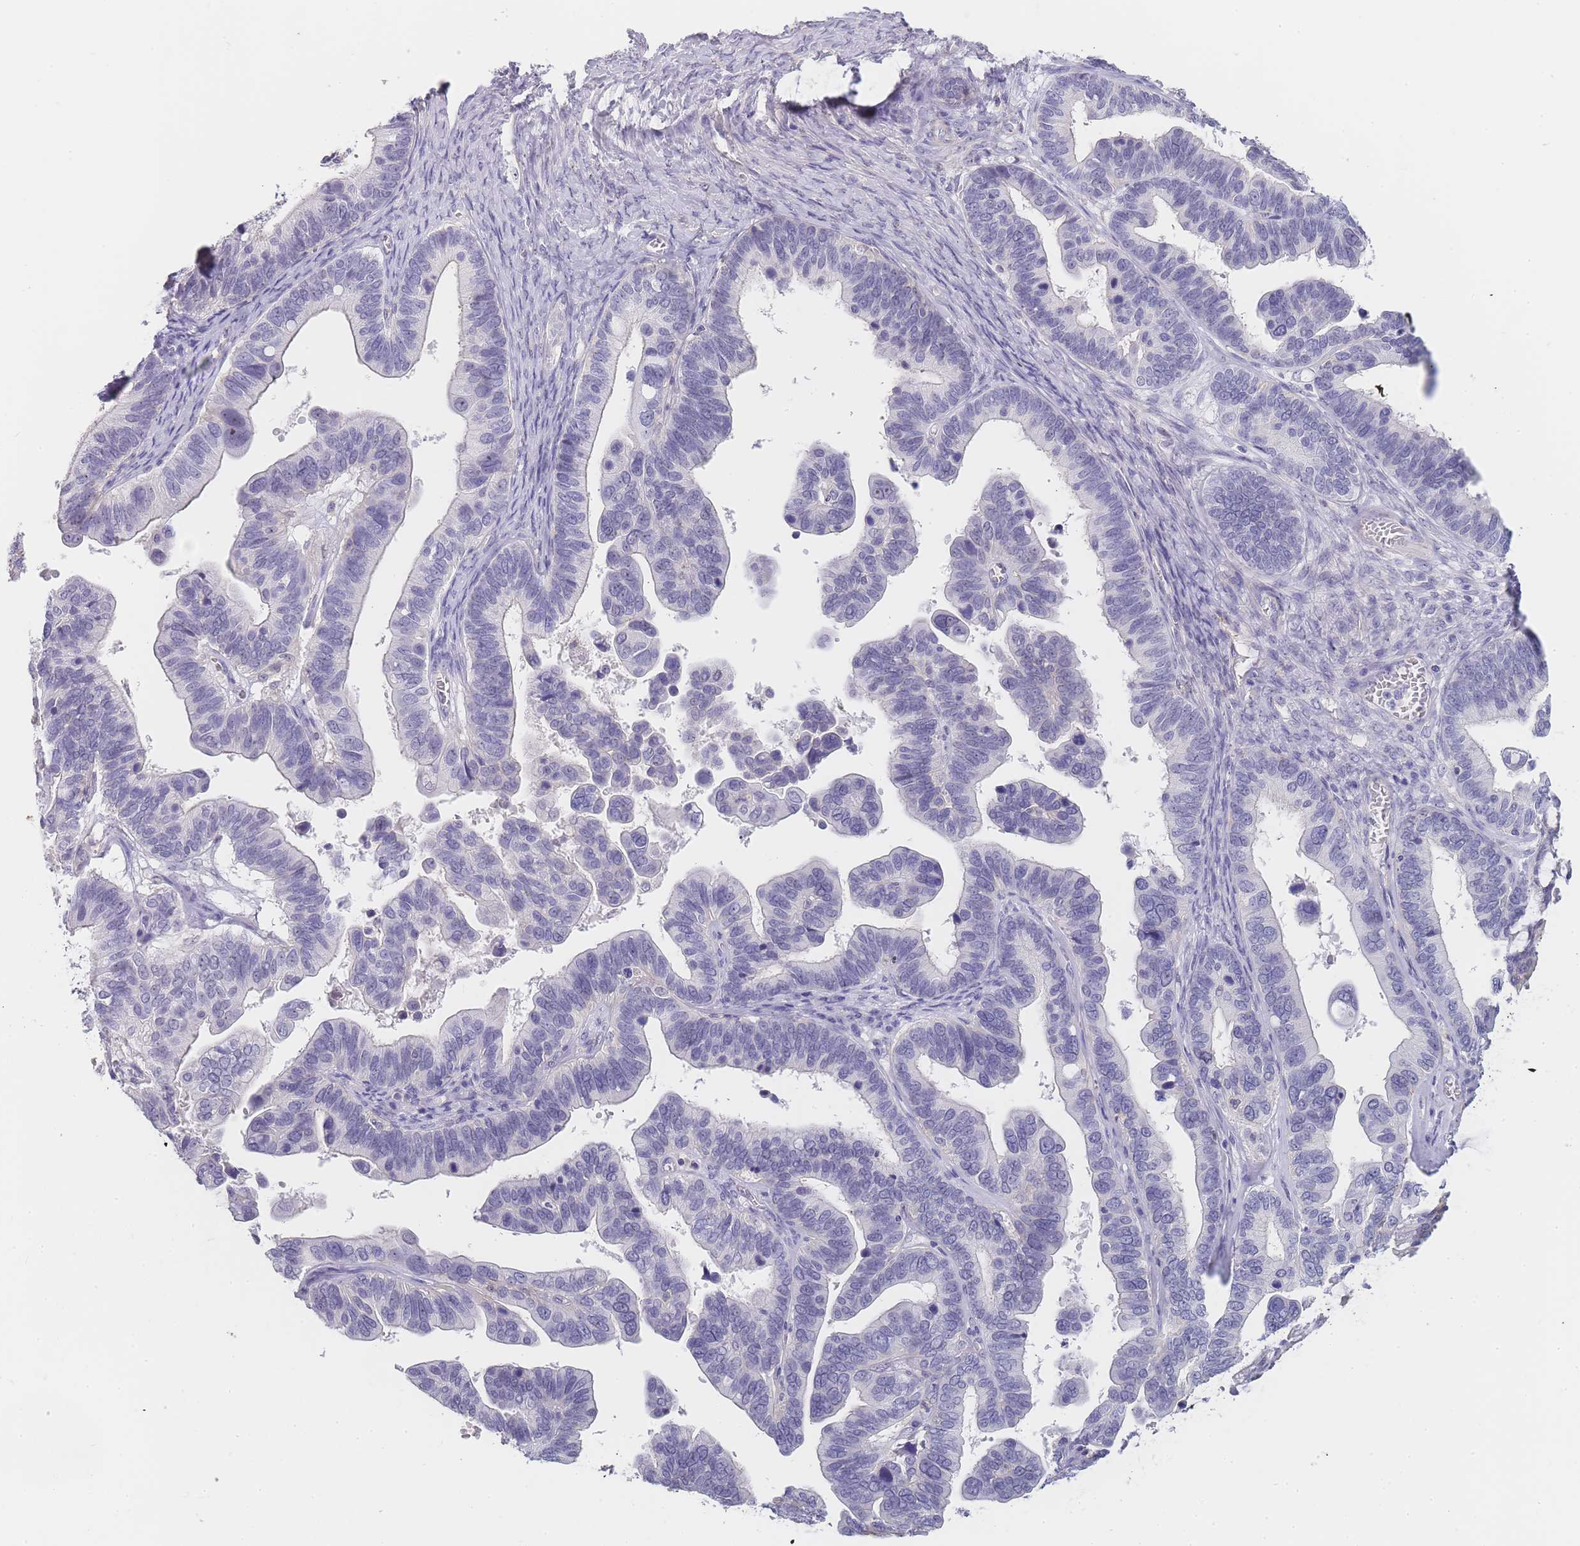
{"staining": {"intensity": "negative", "quantity": "none", "location": "none"}, "tissue": "ovarian cancer", "cell_type": "Tumor cells", "image_type": "cancer", "snomed": [{"axis": "morphology", "description": "Cystadenocarcinoma, serous, NOS"}, {"axis": "topography", "description": "Ovary"}], "caption": "This is an IHC micrograph of human ovarian cancer (serous cystadenocarcinoma). There is no positivity in tumor cells.", "gene": "NOP14", "patient": {"sex": "female", "age": 56}}